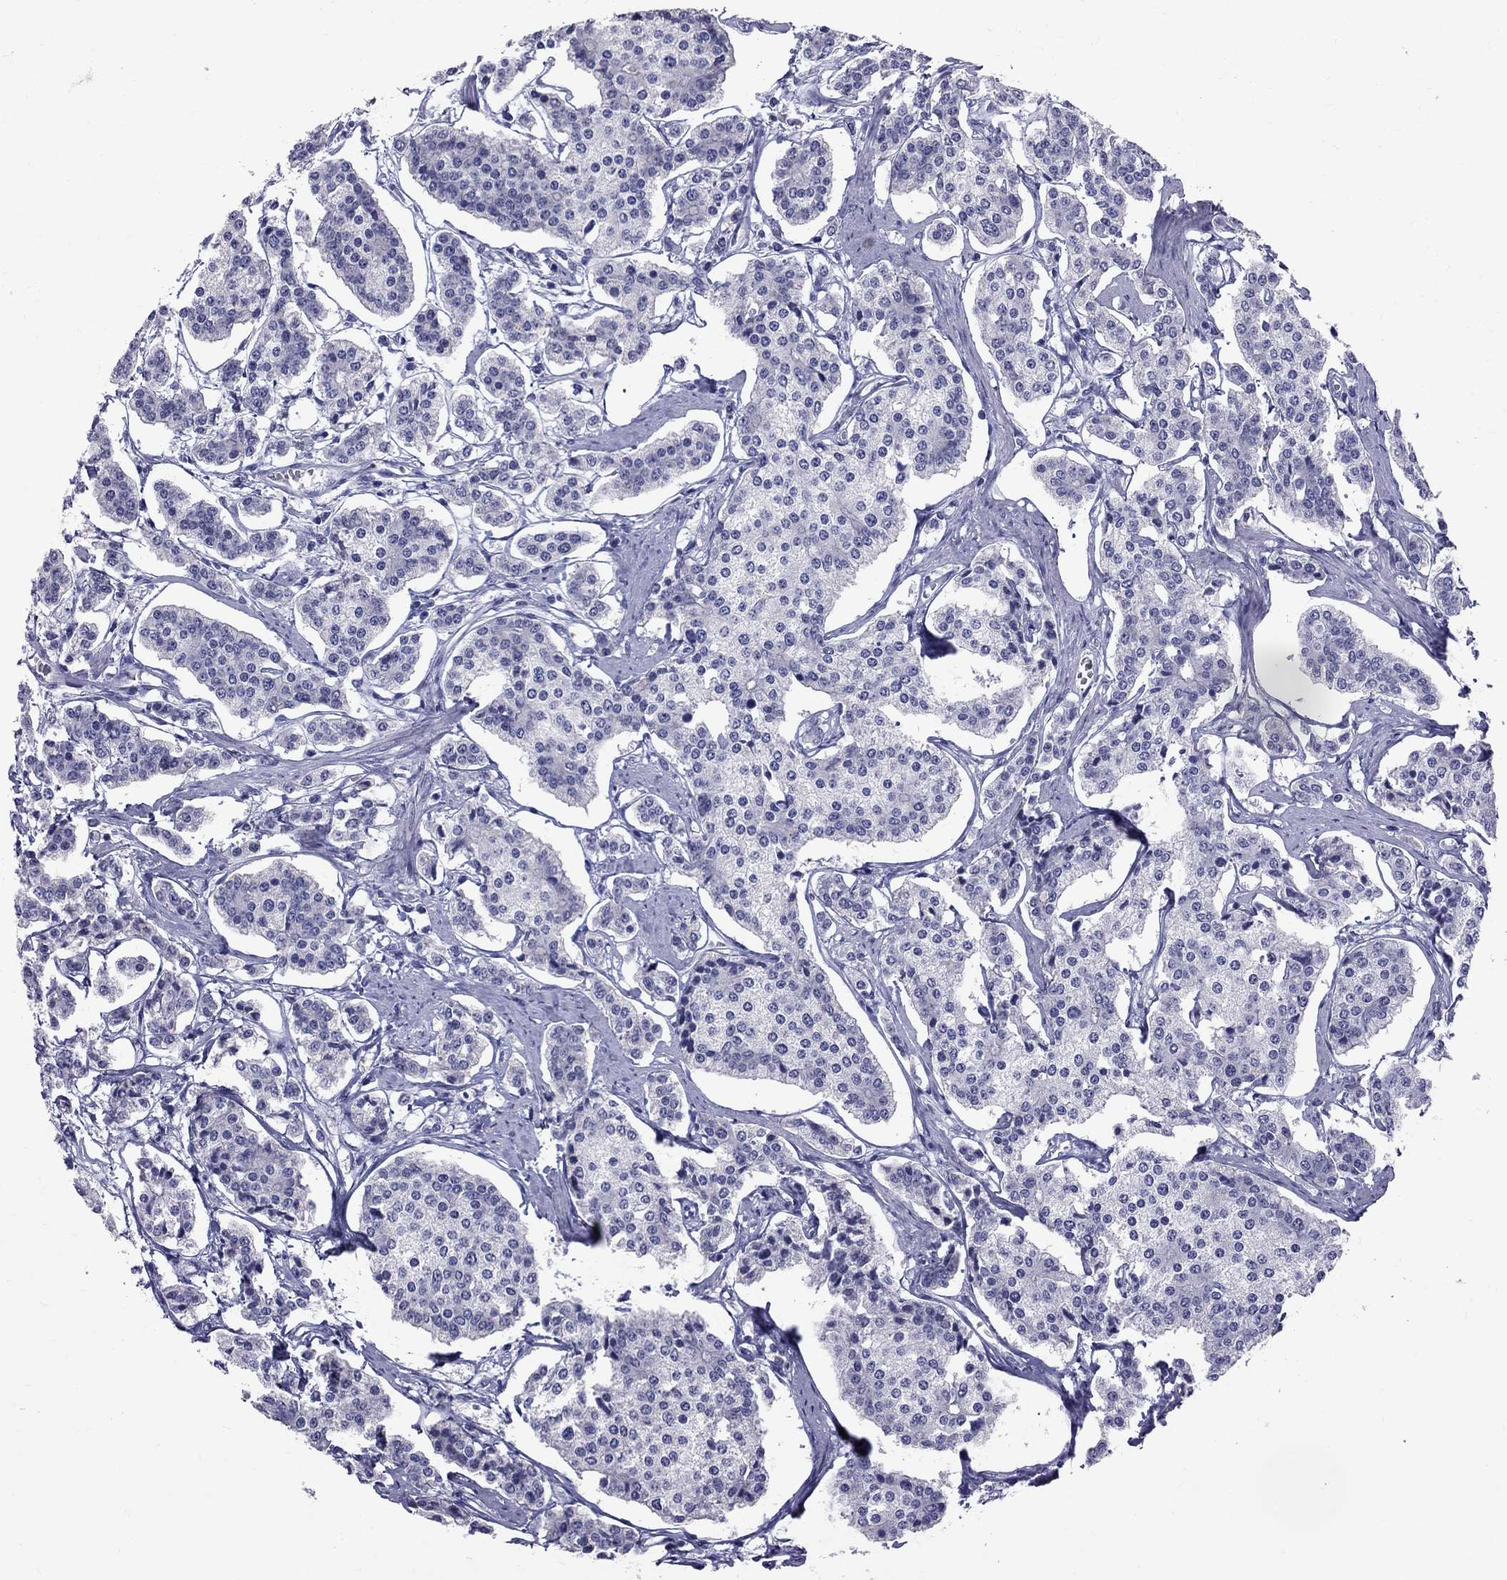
{"staining": {"intensity": "negative", "quantity": "none", "location": "none"}, "tissue": "carcinoid", "cell_type": "Tumor cells", "image_type": "cancer", "snomed": [{"axis": "morphology", "description": "Carcinoid, malignant, NOS"}, {"axis": "topography", "description": "Small intestine"}], "caption": "The immunohistochemistry (IHC) histopathology image has no significant expression in tumor cells of carcinoid (malignant) tissue.", "gene": "CFAP91", "patient": {"sex": "female", "age": 65}}